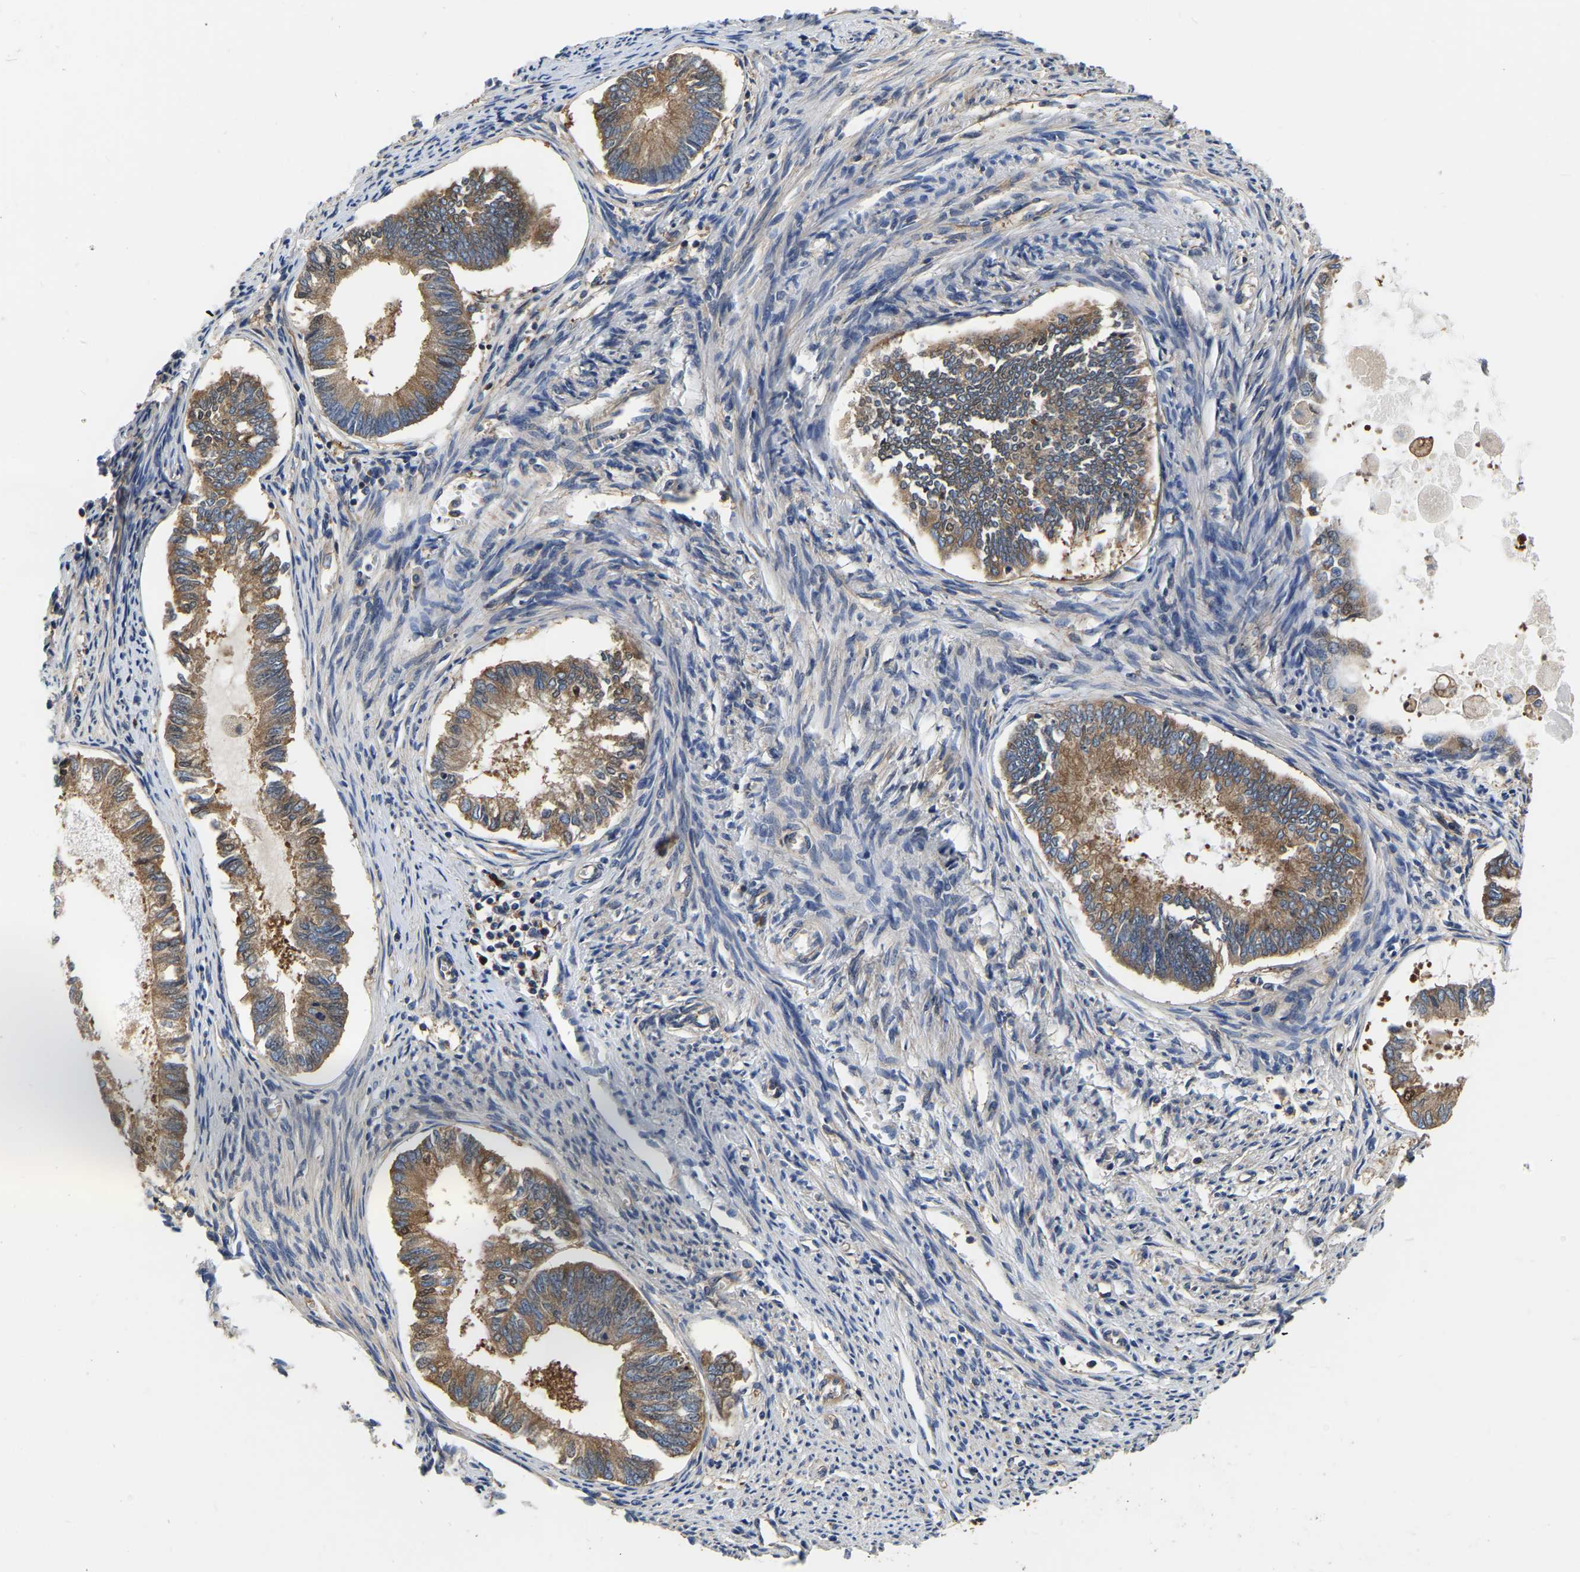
{"staining": {"intensity": "moderate", "quantity": ">75%", "location": "cytoplasmic/membranous"}, "tissue": "endometrial cancer", "cell_type": "Tumor cells", "image_type": "cancer", "snomed": [{"axis": "morphology", "description": "Adenocarcinoma, NOS"}, {"axis": "topography", "description": "Endometrium"}], "caption": "Approximately >75% of tumor cells in adenocarcinoma (endometrial) display moderate cytoplasmic/membranous protein staining as visualized by brown immunohistochemical staining.", "gene": "GARS1", "patient": {"sex": "female", "age": 86}}